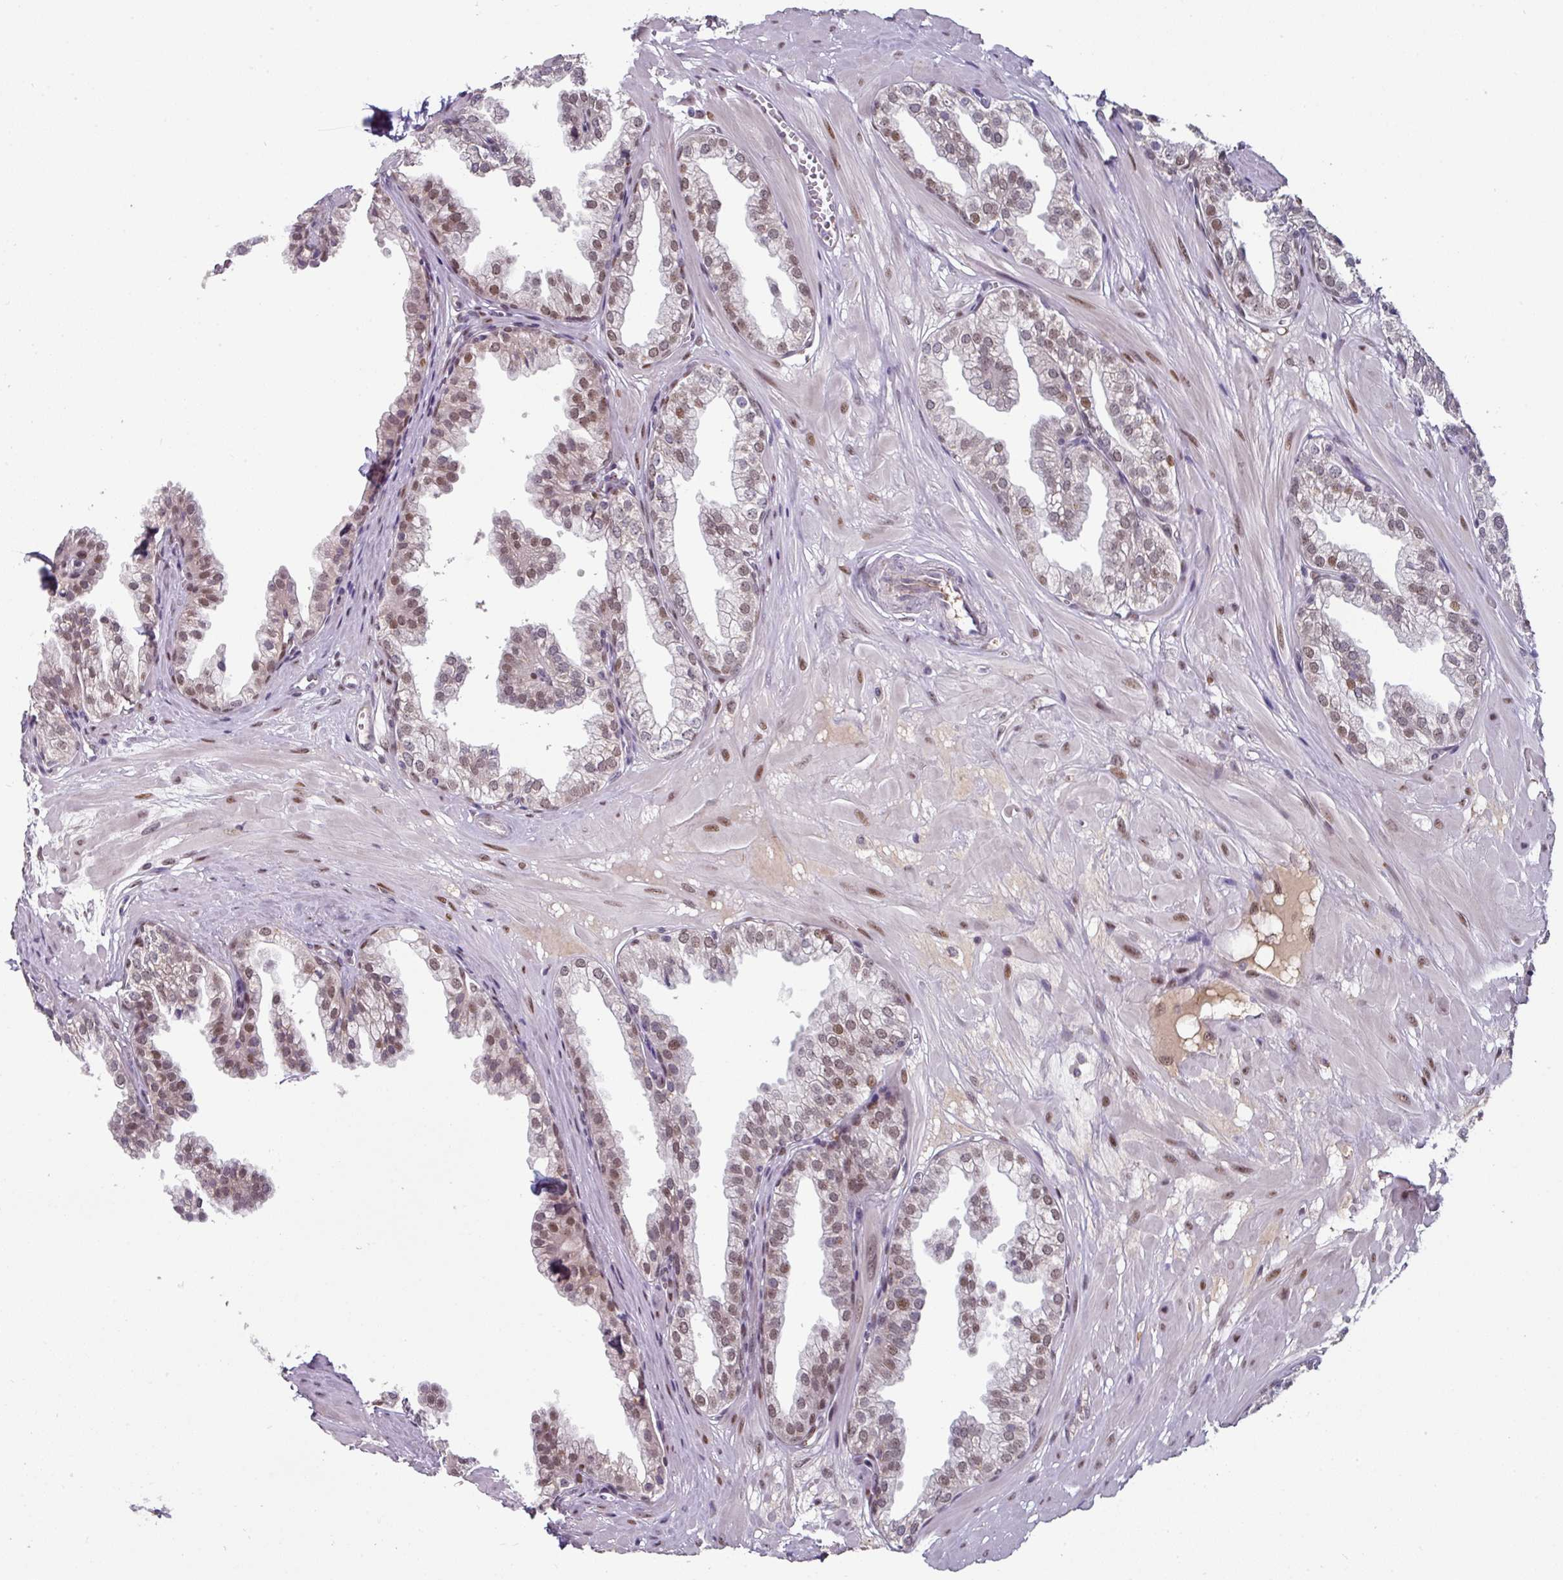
{"staining": {"intensity": "moderate", "quantity": ">75%", "location": "nuclear"}, "tissue": "prostate", "cell_type": "Glandular cells", "image_type": "normal", "snomed": [{"axis": "morphology", "description": "Normal tissue, NOS"}, {"axis": "topography", "description": "Prostate"}, {"axis": "topography", "description": "Peripheral nerve tissue"}], "caption": "IHC of unremarkable human prostate reveals medium levels of moderate nuclear expression in approximately >75% of glandular cells. The protein of interest is stained brown, and the nuclei are stained in blue (DAB IHC with brightfield microscopy, high magnification).", "gene": "SWSAP1", "patient": {"sex": "male", "age": 55}}